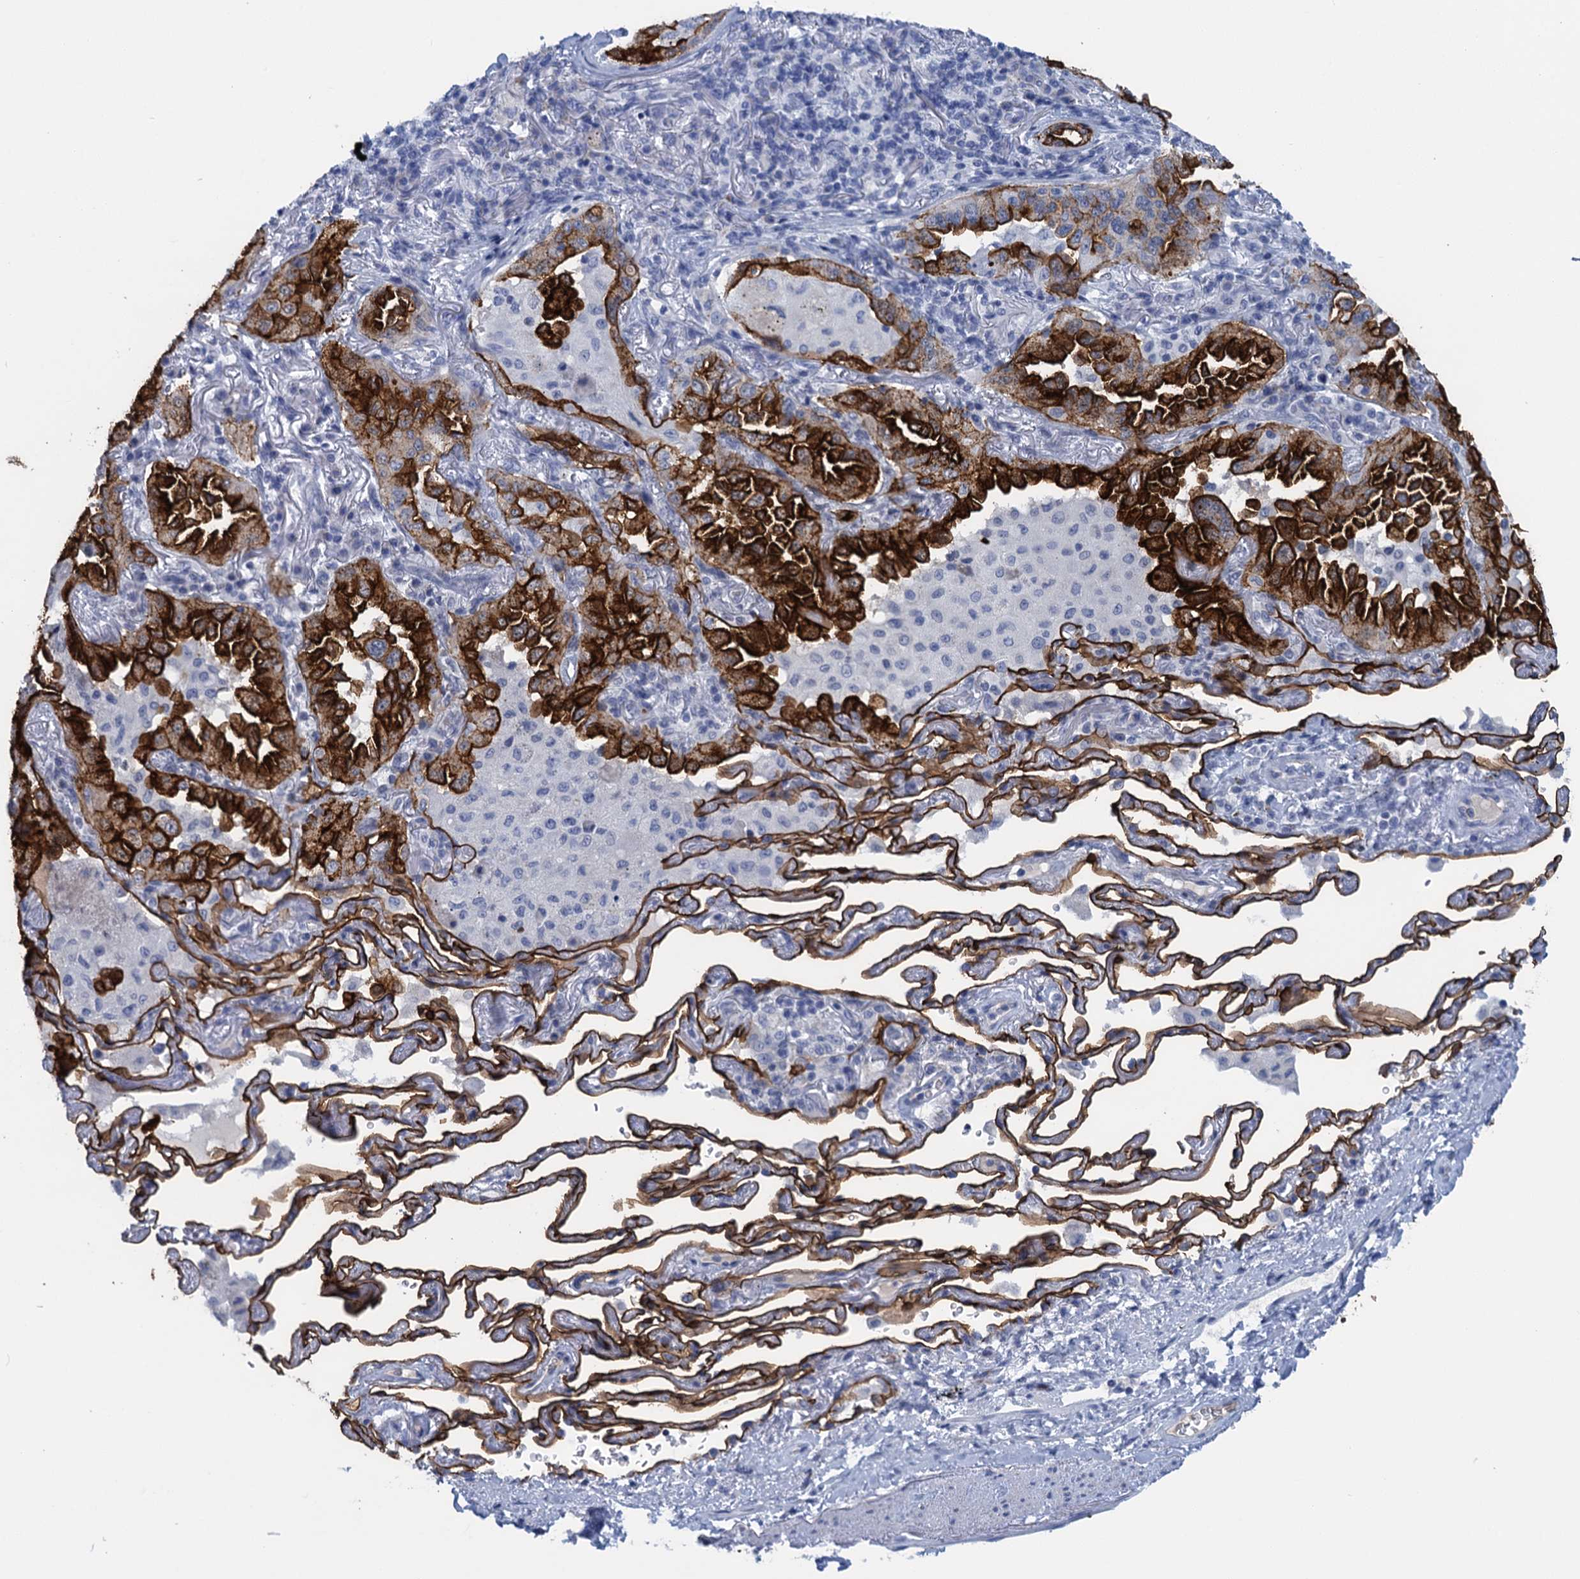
{"staining": {"intensity": "strong", "quantity": ">75%", "location": "cytoplasmic/membranous"}, "tissue": "lung cancer", "cell_type": "Tumor cells", "image_type": "cancer", "snomed": [{"axis": "morphology", "description": "Adenocarcinoma, NOS"}, {"axis": "topography", "description": "Lung"}], "caption": "Immunohistochemical staining of human lung adenocarcinoma displays strong cytoplasmic/membranous protein staining in approximately >75% of tumor cells.", "gene": "SCEL", "patient": {"sex": "female", "age": 69}}